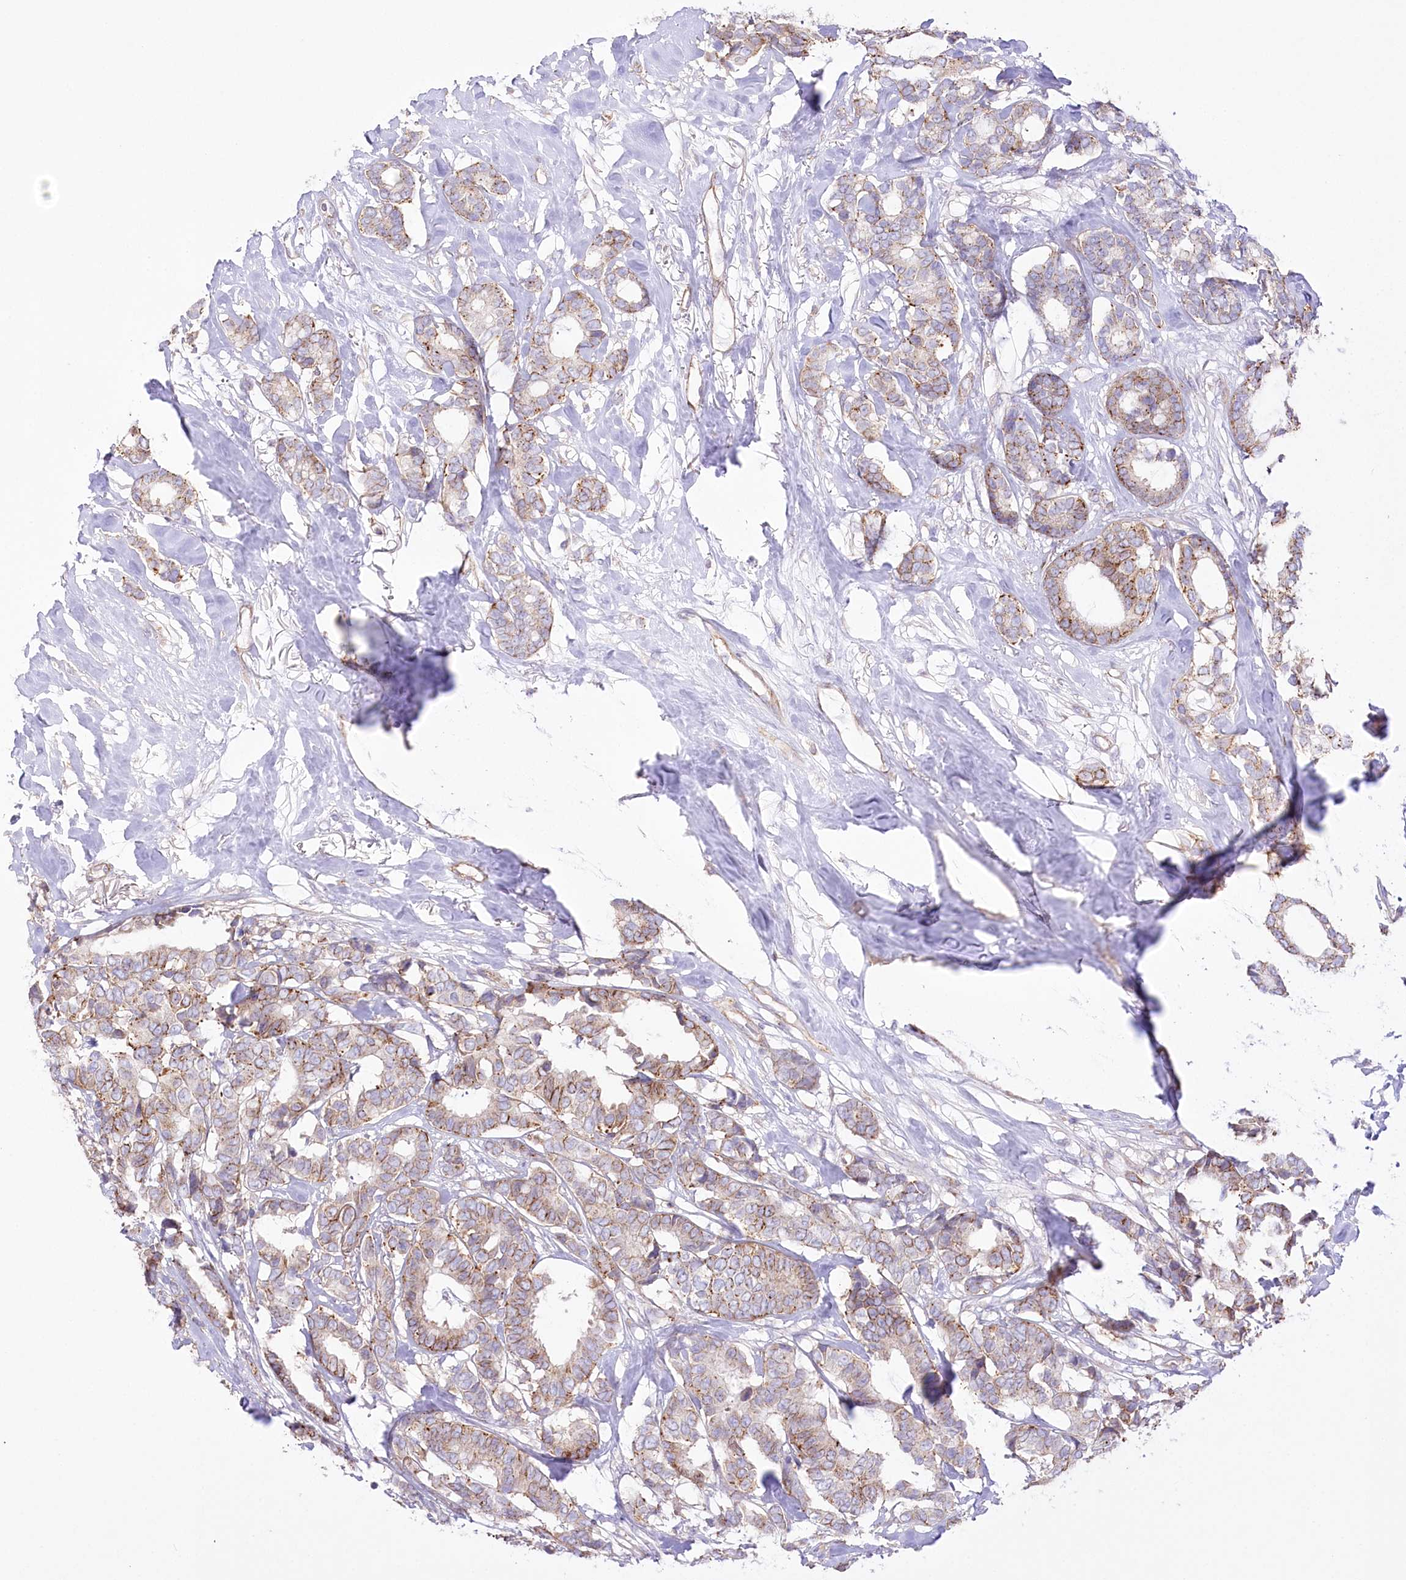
{"staining": {"intensity": "moderate", "quantity": ">75%", "location": "cytoplasmic/membranous"}, "tissue": "breast cancer", "cell_type": "Tumor cells", "image_type": "cancer", "snomed": [{"axis": "morphology", "description": "Duct carcinoma"}, {"axis": "topography", "description": "Breast"}], "caption": "This is a photomicrograph of immunohistochemistry staining of breast cancer, which shows moderate staining in the cytoplasmic/membranous of tumor cells.", "gene": "FAM216A", "patient": {"sex": "female", "age": 87}}